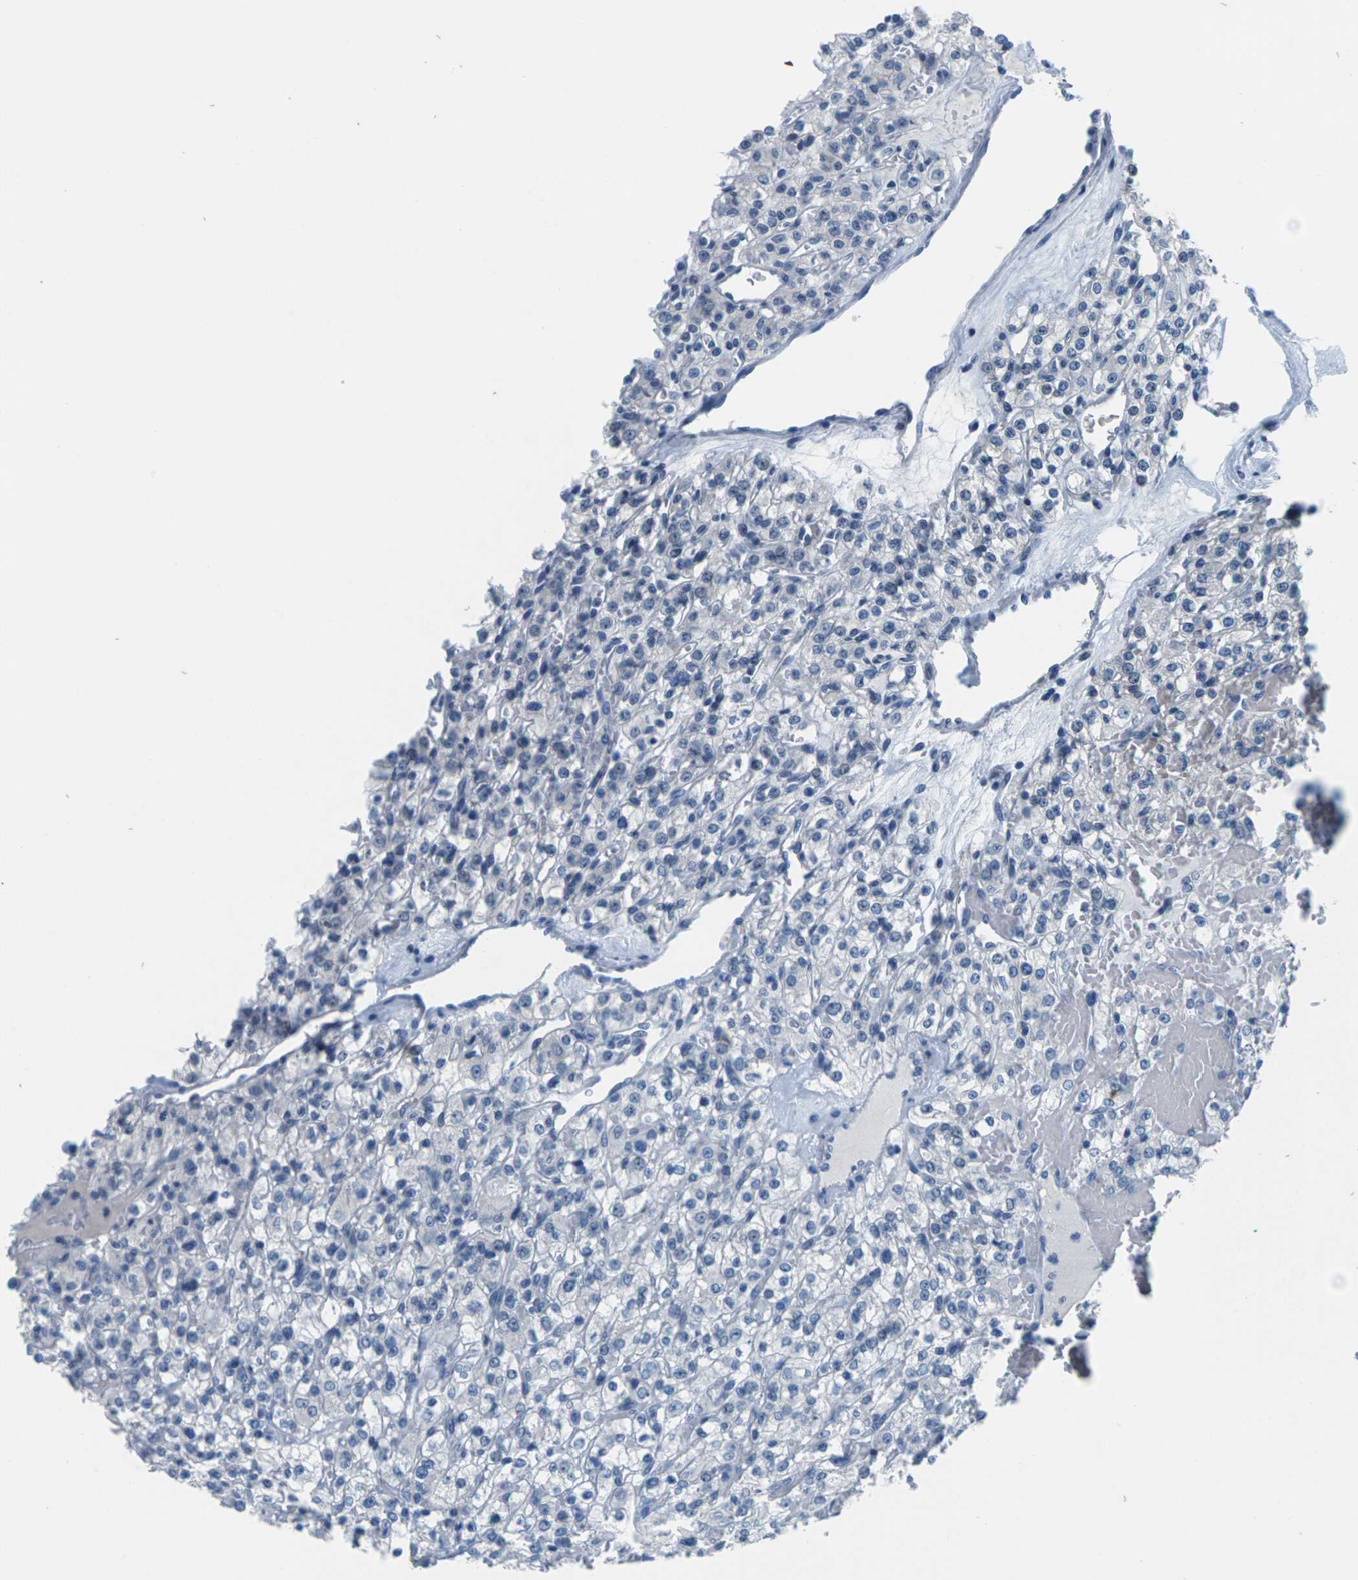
{"staining": {"intensity": "negative", "quantity": "none", "location": "none"}, "tissue": "renal cancer", "cell_type": "Tumor cells", "image_type": "cancer", "snomed": [{"axis": "morphology", "description": "Normal tissue, NOS"}, {"axis": "morphology", "description": "Adenocarcinoma, NOS"}, {"axis": "topography", "description": "Kidney"}], "caption": "Tumor cells show no significant staining in adenocarcinoma (renal).", "gene": "UMOD", "patient": {"sex": "female", "age": 72}}